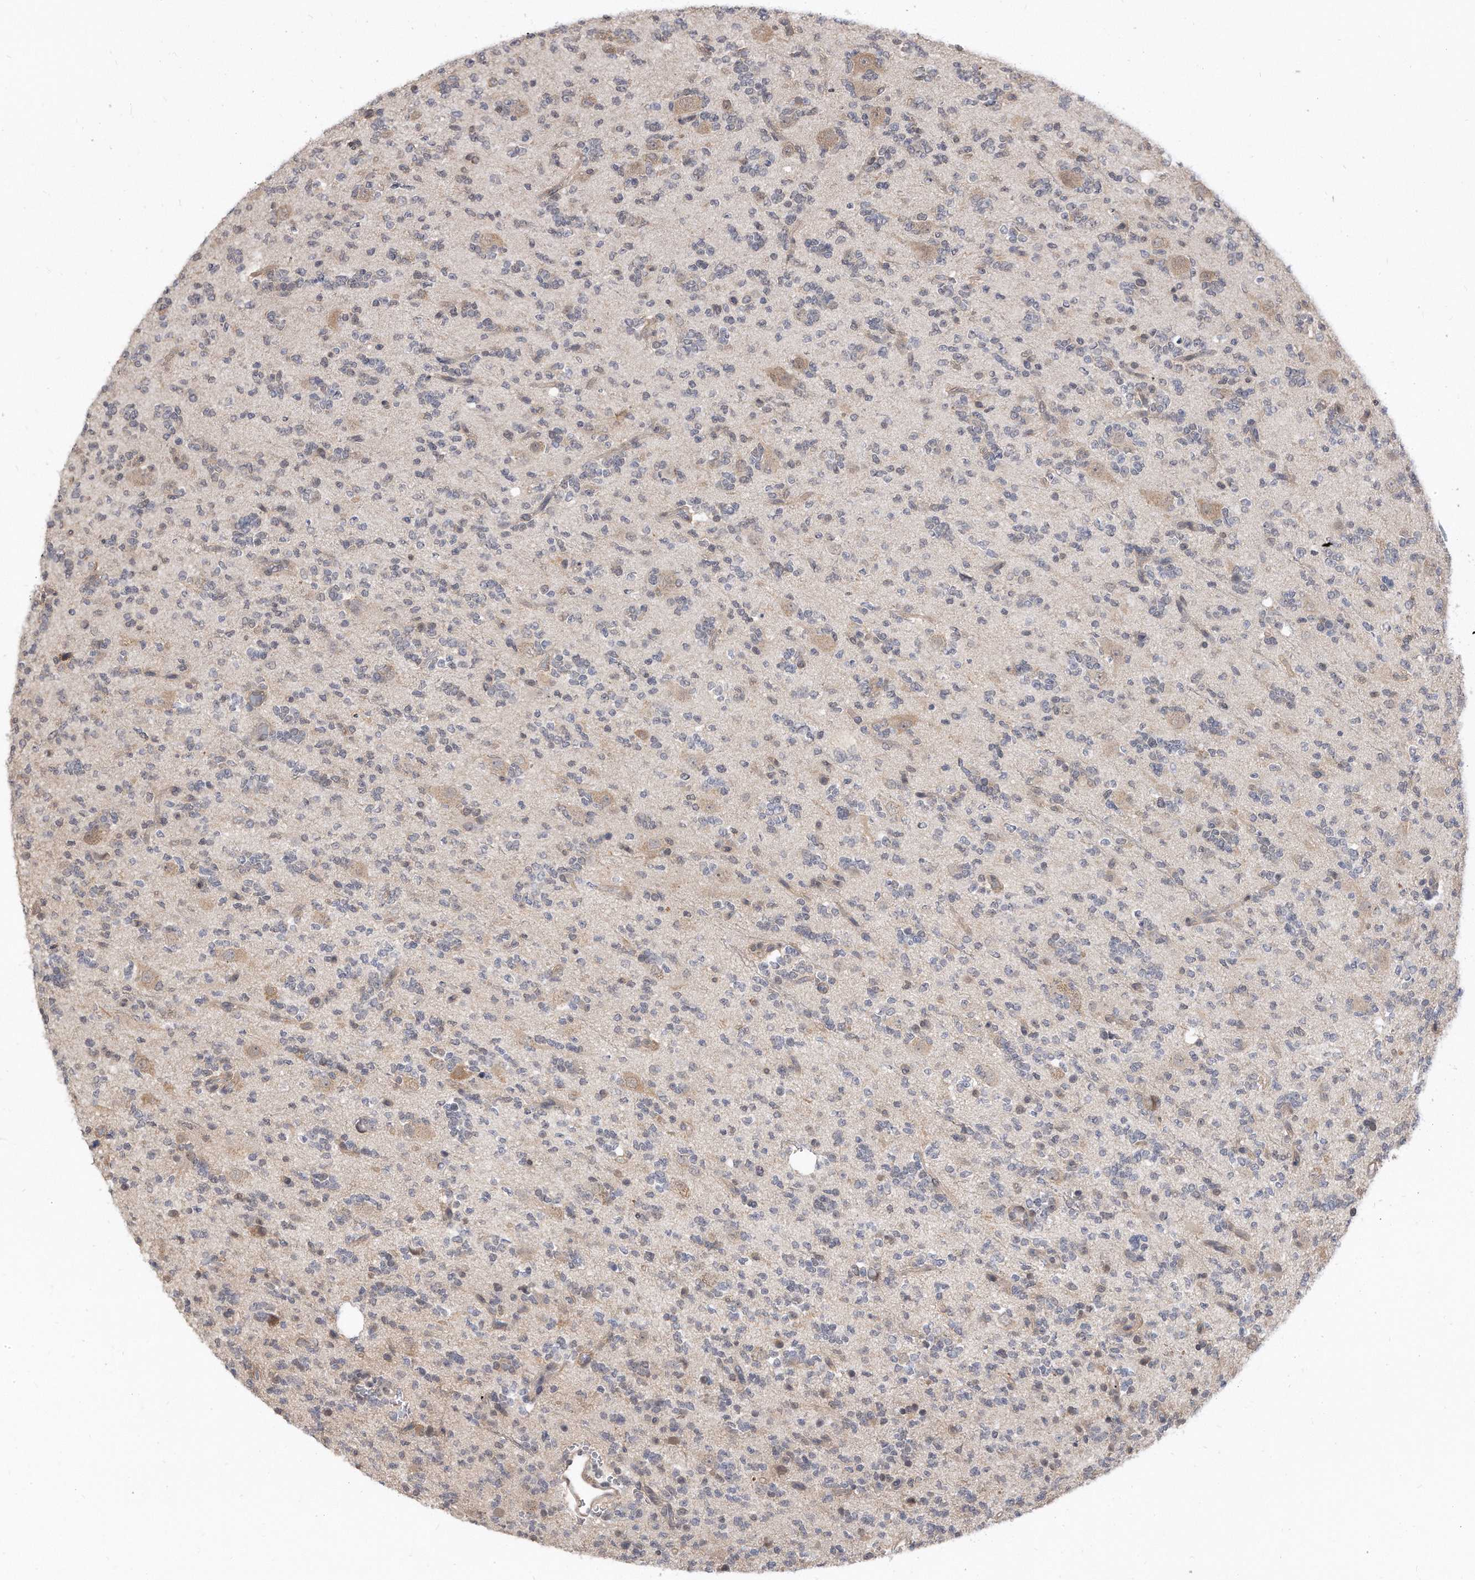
{"staining": {"intensity": "weak", "quantity": "<25%", "location": "cytoplasmic/membranous"}, "tissue": "glioma", "cell_type": "Tumor cells", "image_type": "cancer", "snomed": [{"axis": "morphology", "description": "Glioma, malignant, High grade"}, {"axis": "topography", "description": "Brain"}], "caption": "Immunohistochemistry (IHC) histopathology image of neoplastic tissue: human malignant glioma (high-grade) stained with DAB displays no significant protein staining in tumor cells. The staining was performed using DAB (3,3'-diaminobenzidine) to visualize the protein expression in brown, while the nuclei were stained in blue with hematoxylin (Magnification: 20x).", "gene": "TCP1", "patient": {"sex": "female", "age": 62}}